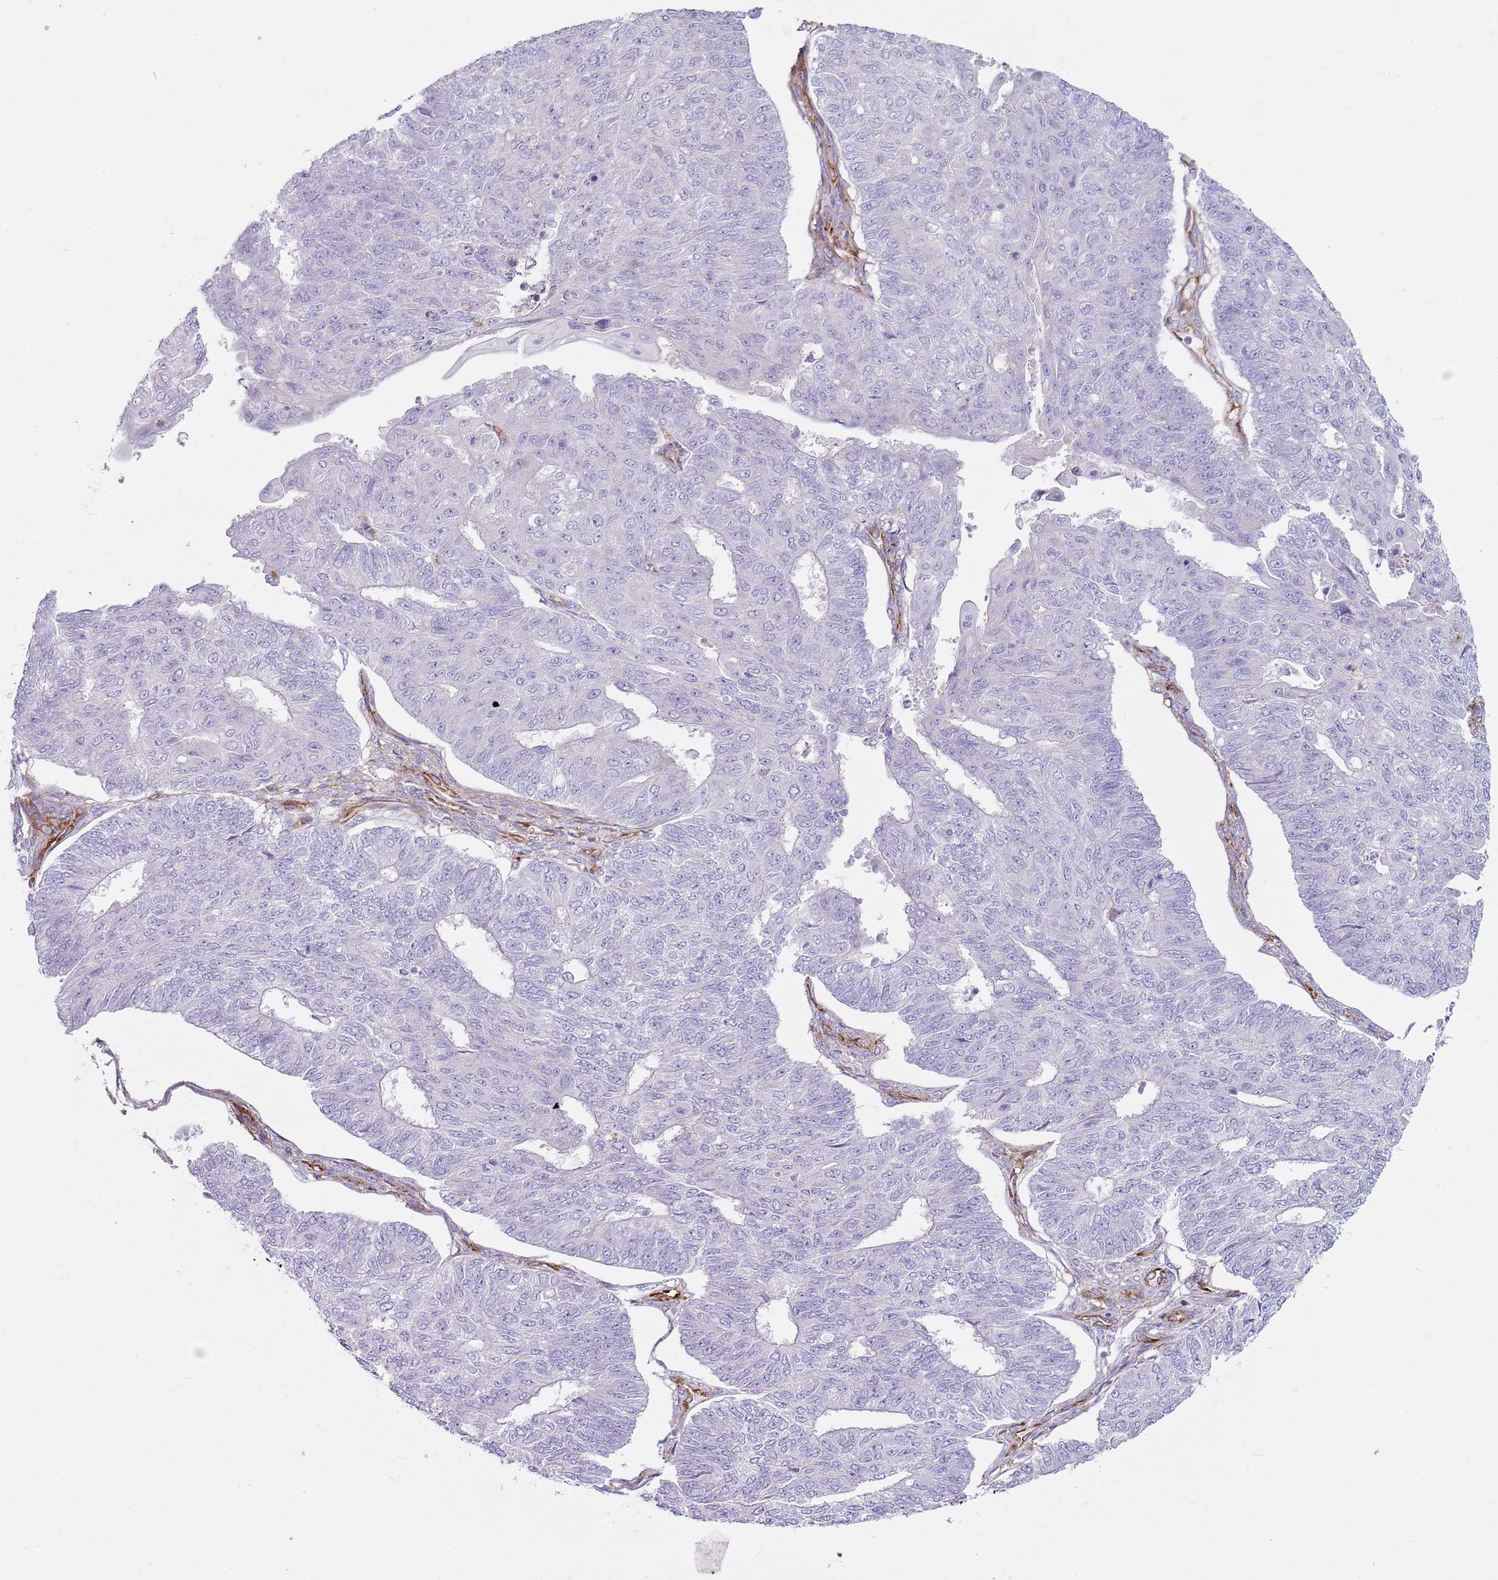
{"staining": {"intensity": "negative", "quantity": "none", "location": "none"}, "tissue": "endometrial cancer", "cell_type": "Tumor cells", "image_type": "cancer", "snomed": [{"axis": "morphology", "description": "Adenocarcinoma, NOS"}, {"axis": "topography", "description": "Endometrium"}], "caption": "Tumor cells are negative for brown protein staining in endometrial cancer. Brightfield microscopy of IHC stained with DAB (3,3'-diaminobenzidine) (brown) and hematoxylin (blue), captured at high magnification.", "gene": "GNAI3", "patient": {"sex": "female", "age": 32}}